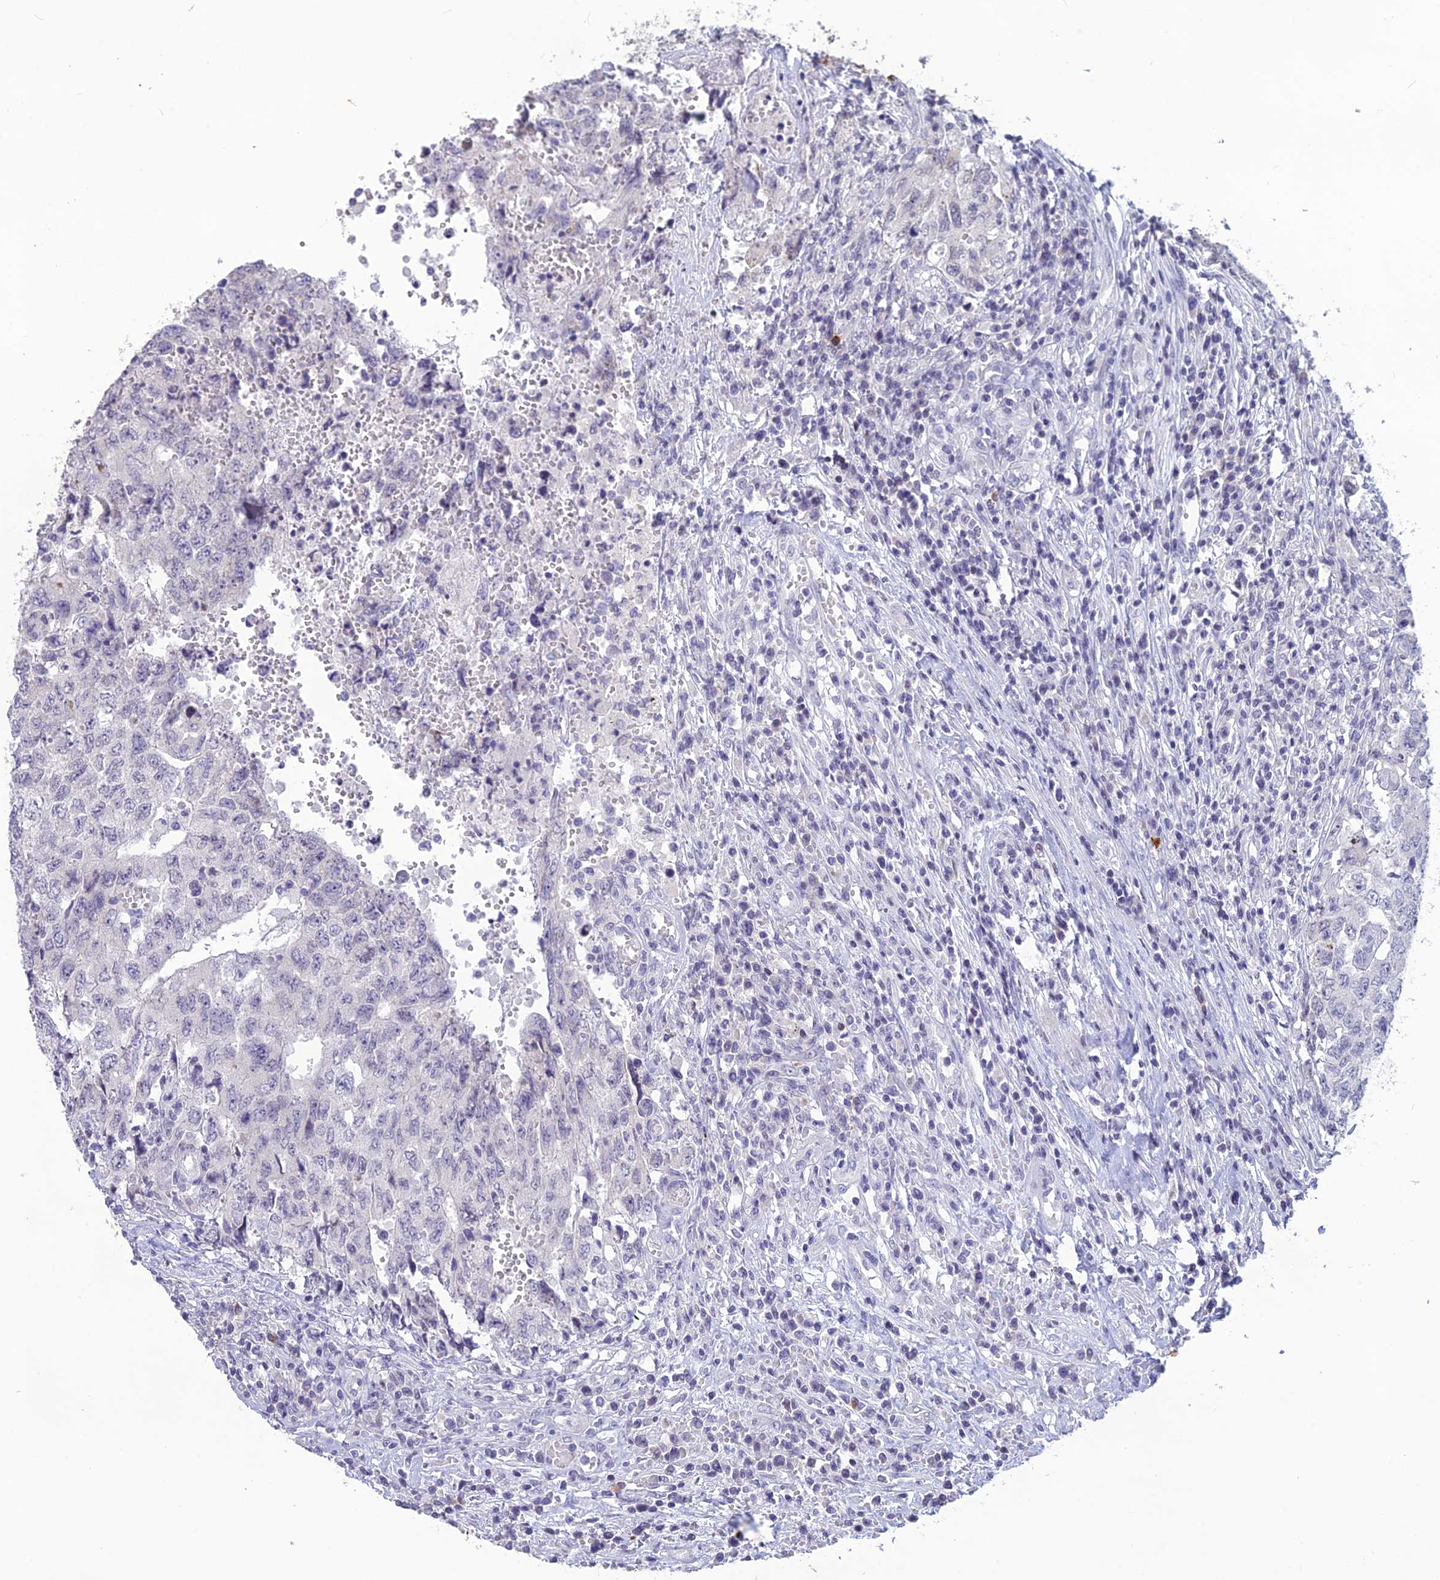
{"staining": {"intensity": "negative", "quantity": "none", "location": "none"}, "tissue": "testis cancer", "cell_type": "Tumor cells", "image_type": "cancer", "snomed": [{"axis": "morphology", "description": "Carcinoma, Embryonal, NOS"}, {"axis": "topography", "description": "Testis"}], "caption": "DAB immunohistochemical staining of testis embryonal carcinoma reveals no significant positivity in tumor cells. (DAB (3,3'-diaminobenzidine) immunohistochemistry (IHC) visualized using brightfield microscopy, high magnification).", "gene": "TMEM134", "patient": {"sex": "male", "age": 34}}